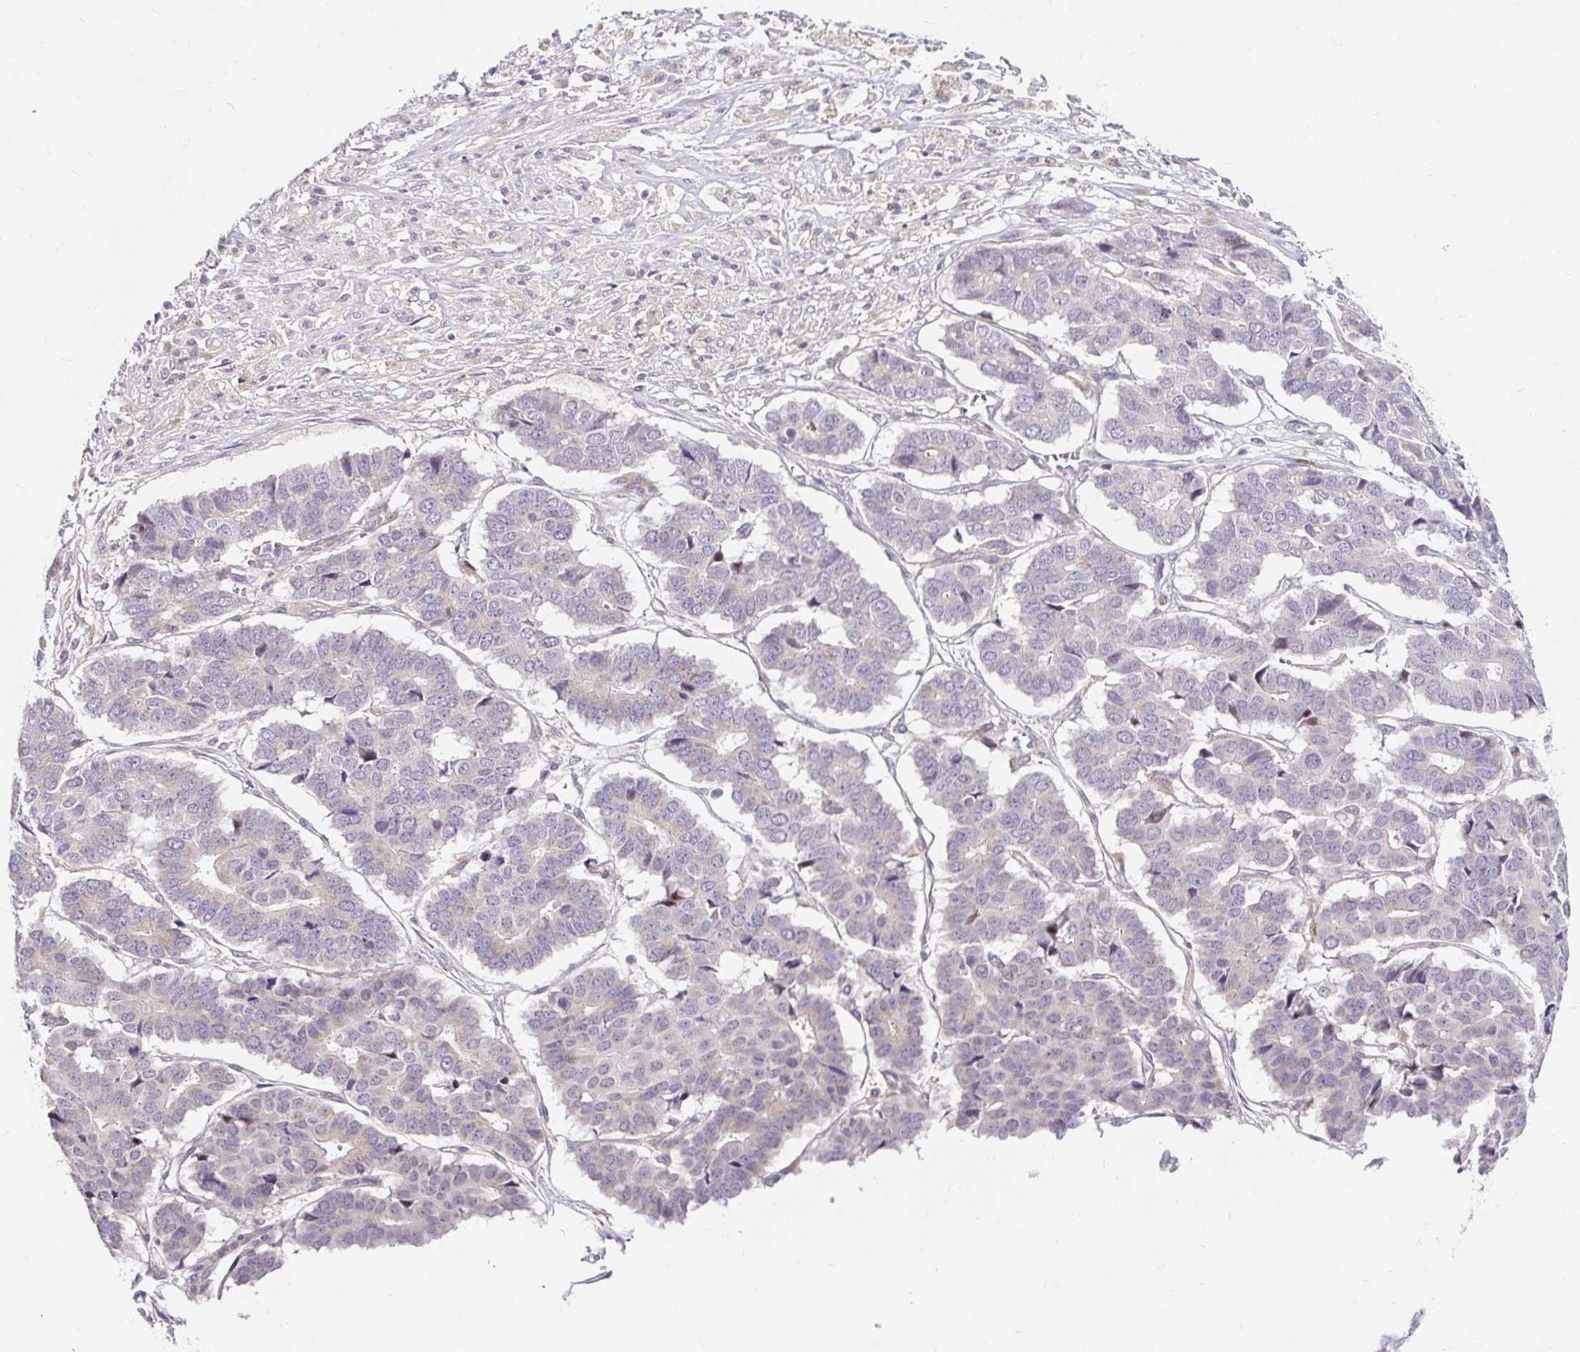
{"staining": {"intensity": "negative", "quantity": "none", "location": "none"}, "tissue": "pancreatic cancer", "cell_type": "Tumor cells", "image_type": "cancer", "snomed": [{"axis": "morphology", "description": "Adenocarcinoma, NOS"}, {"axis": "topography", "description": "Pancreas"}], "caption": "Immunohistochemistry image of neoplastic tissue: human pancreatic cancer stained with DAB displays no significant protein positivity in tumor cells.", "gene": "GUCY1A1", "patient": {"sex": "male", "age": 50}}